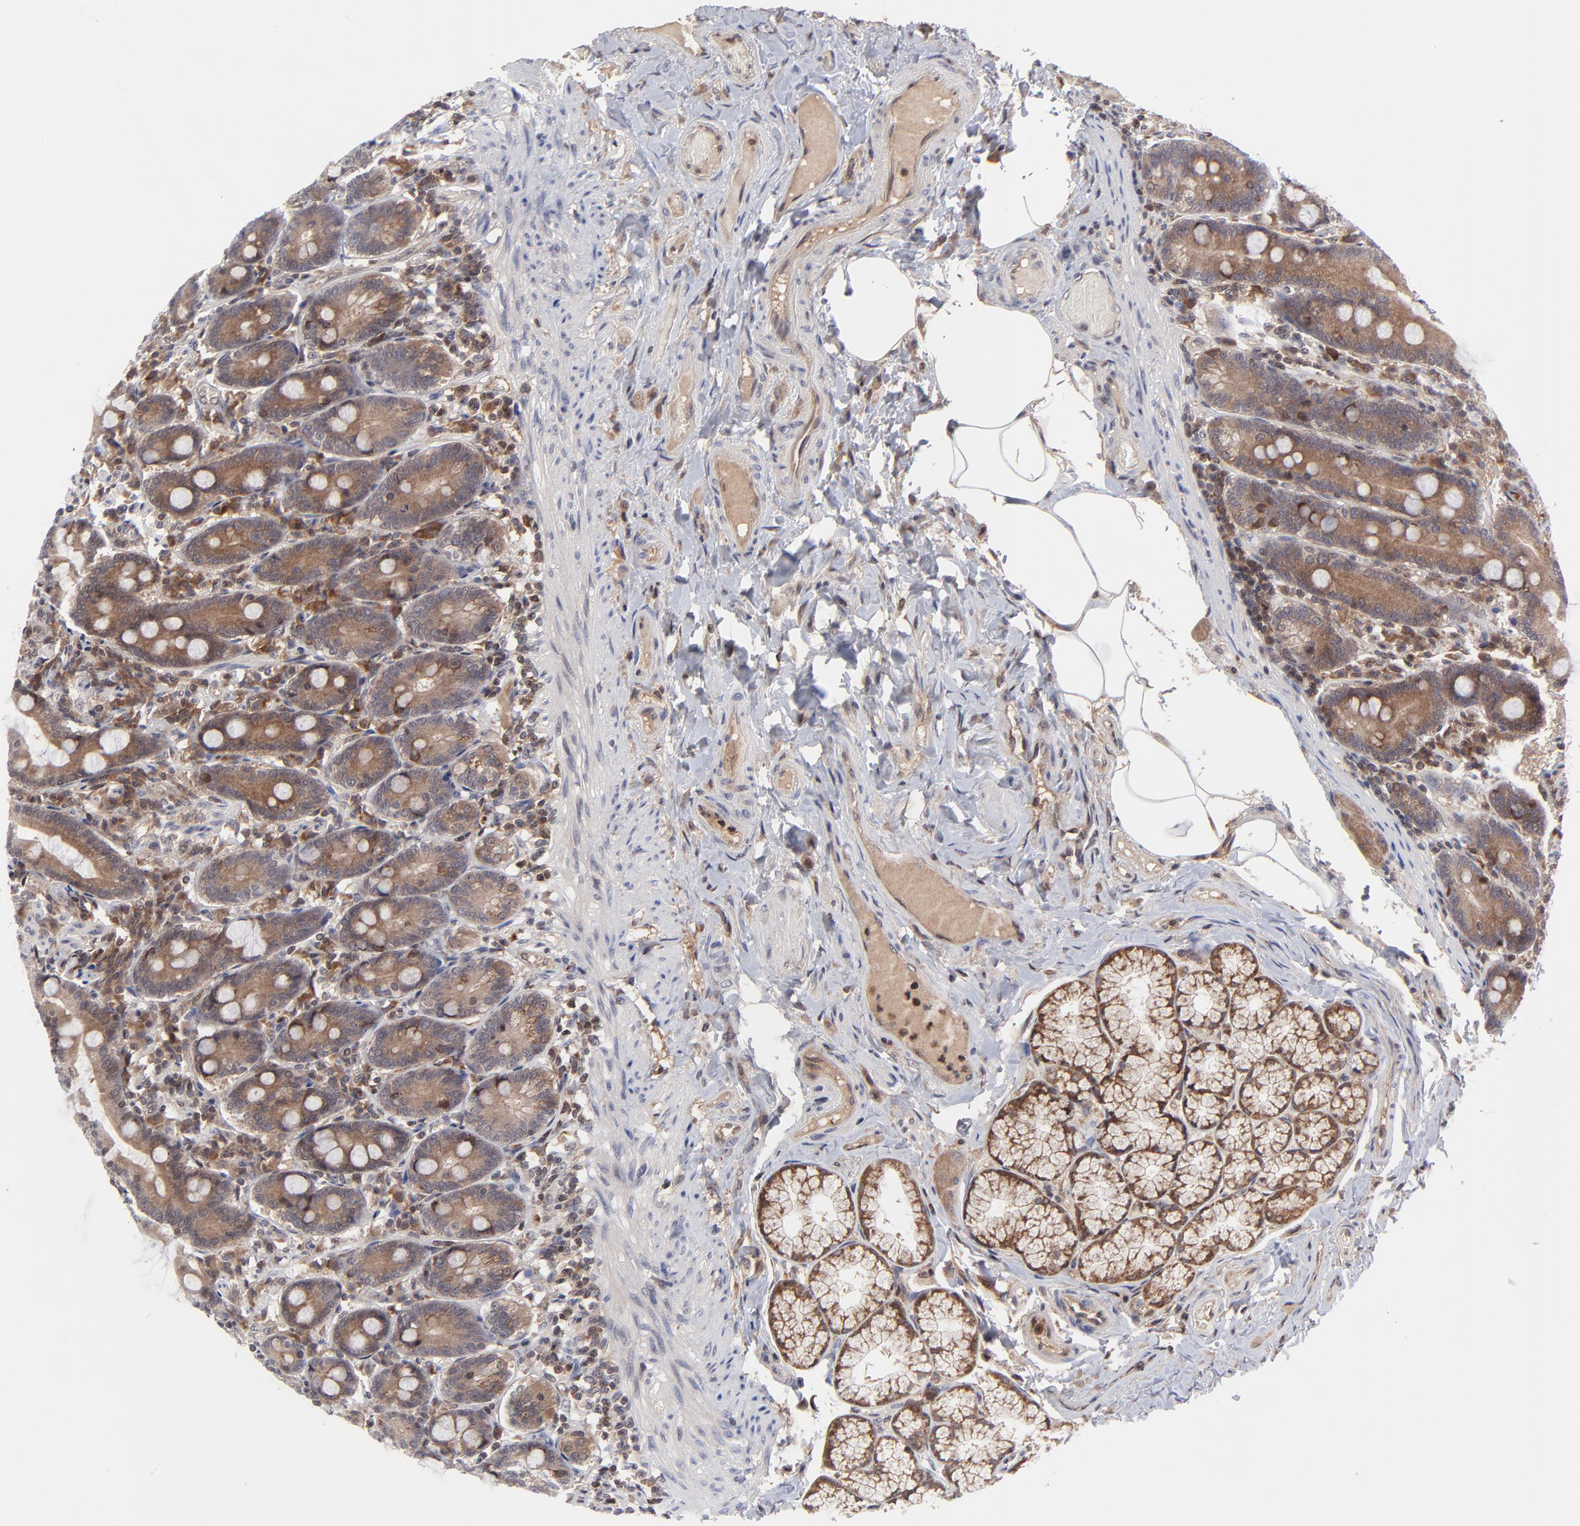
{"staining": {"intensity": "moderate", "quantity": ">75%", "location": "cytoplasmic/membranous"}, "tissue": "duodenum", "cell_type": "Glandular cells", "image_type": "normal", "snomed": [{"axis": "morphology", "description": "Normal tissue, NOS"}, {"axis": "topography", "description": "Duodenum"}], "caption": "IHC histopathology image of normal duodenum stained for a protein (brown), which displays medium levels of moderate cytoplasmic/membranous expression in about >75% of glandular cells.", "gene": "UBE2L6", "patient": {"sex": "female", "age": 64}}